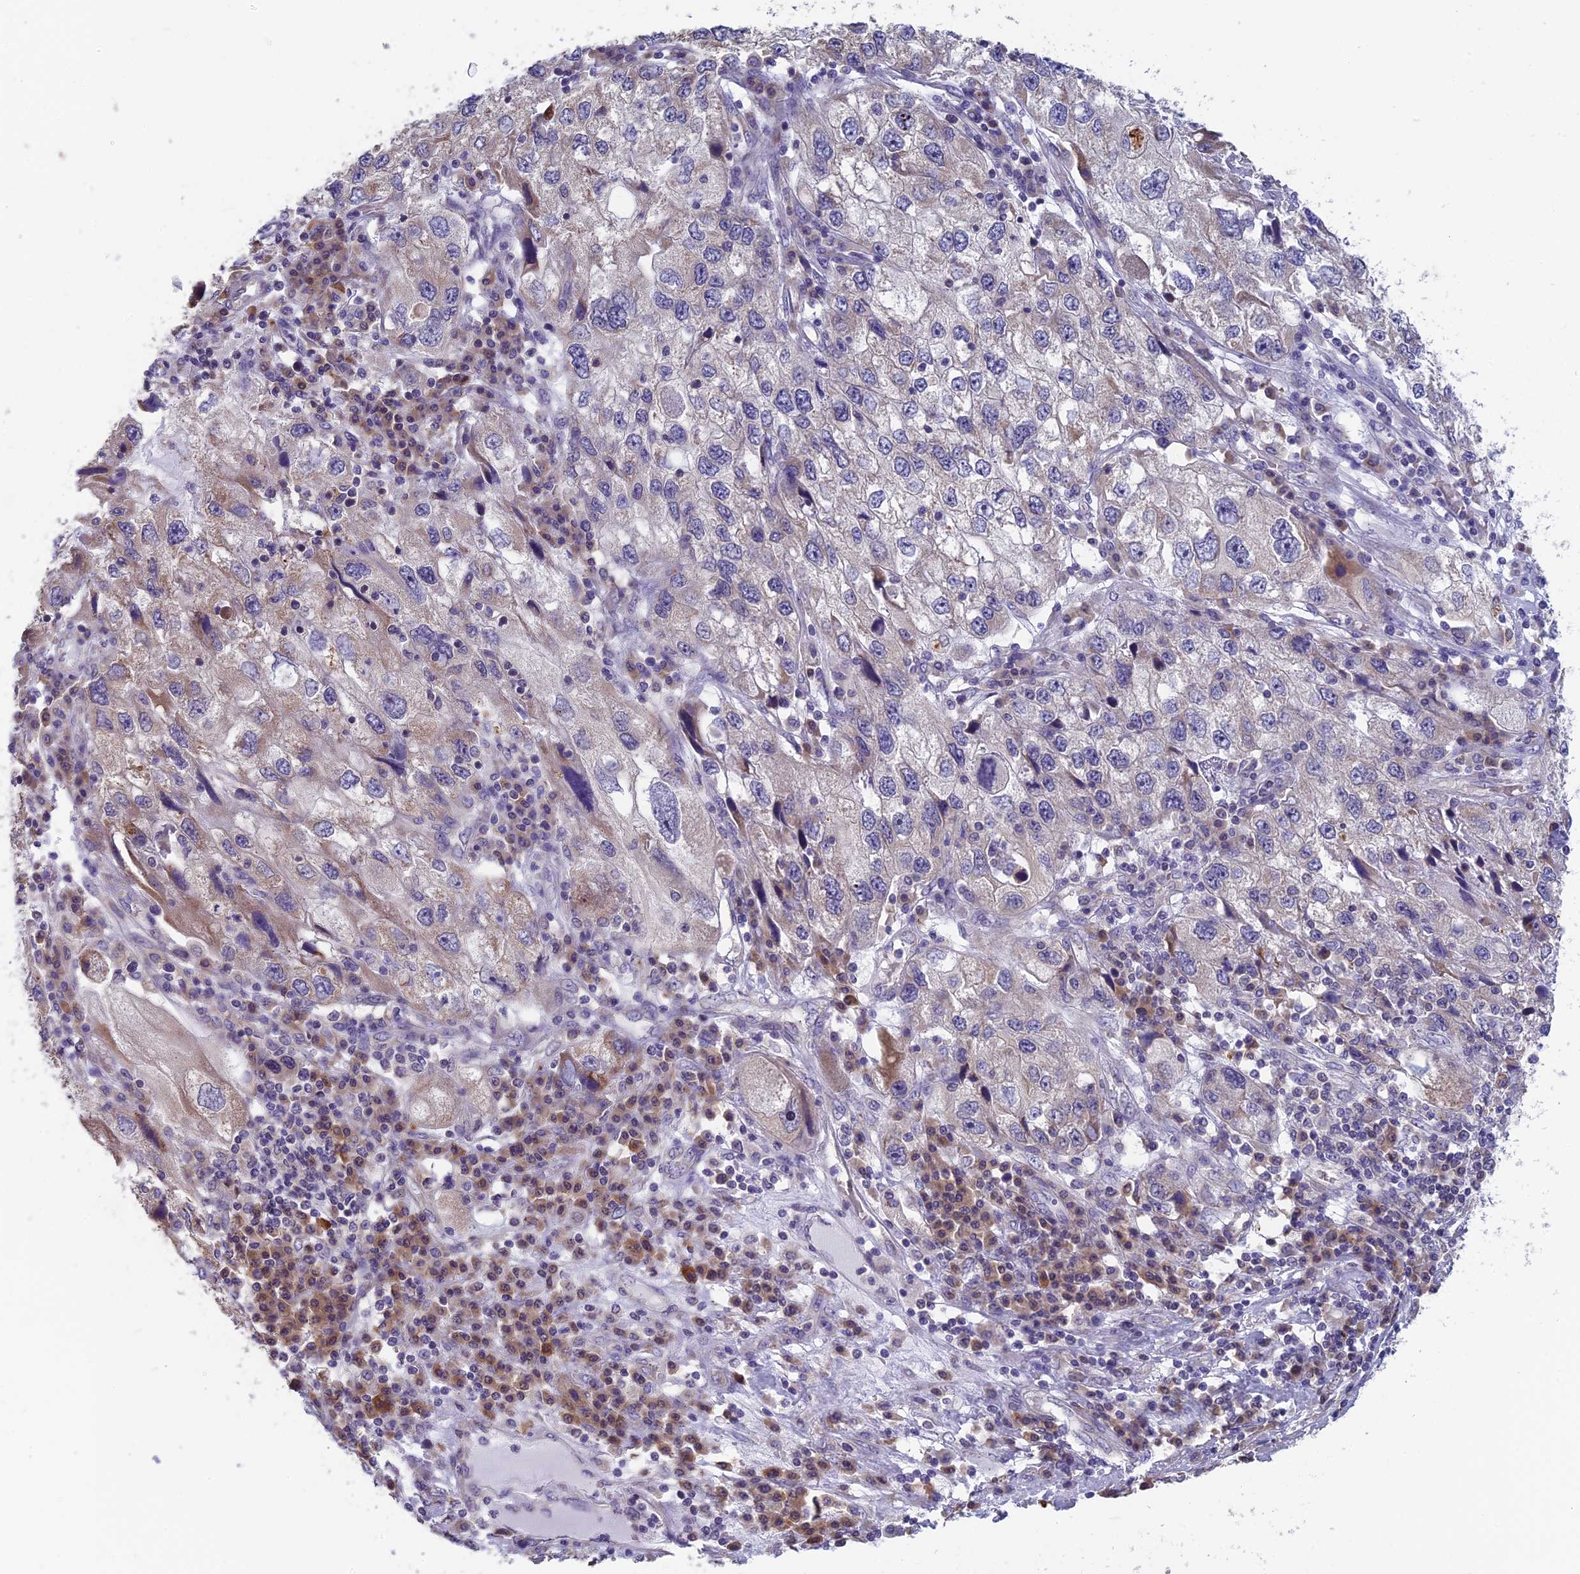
{"staining": {"intensity": "moderate", "quantity": "<25%", "location": "cytoplasmic/membranous"}, "tissue": "endometrial cancer", "cell_type": "Tumor cells", "image_type": "cancer", "snomed": [{"axis": "morphology", "description": "Adenocarcinoma, NOS"}, {"axis": "topography", "description": "Endometrium"}], "caption": "Adenocarcinoma (endometrial) stained with DAB immunohistochemistry shows low levels of moderate cytoplasmic/membranous staining in about <25% of tumor cells.", "gene": "MRI1", "patient": {"sex": "female", "age": 49}}